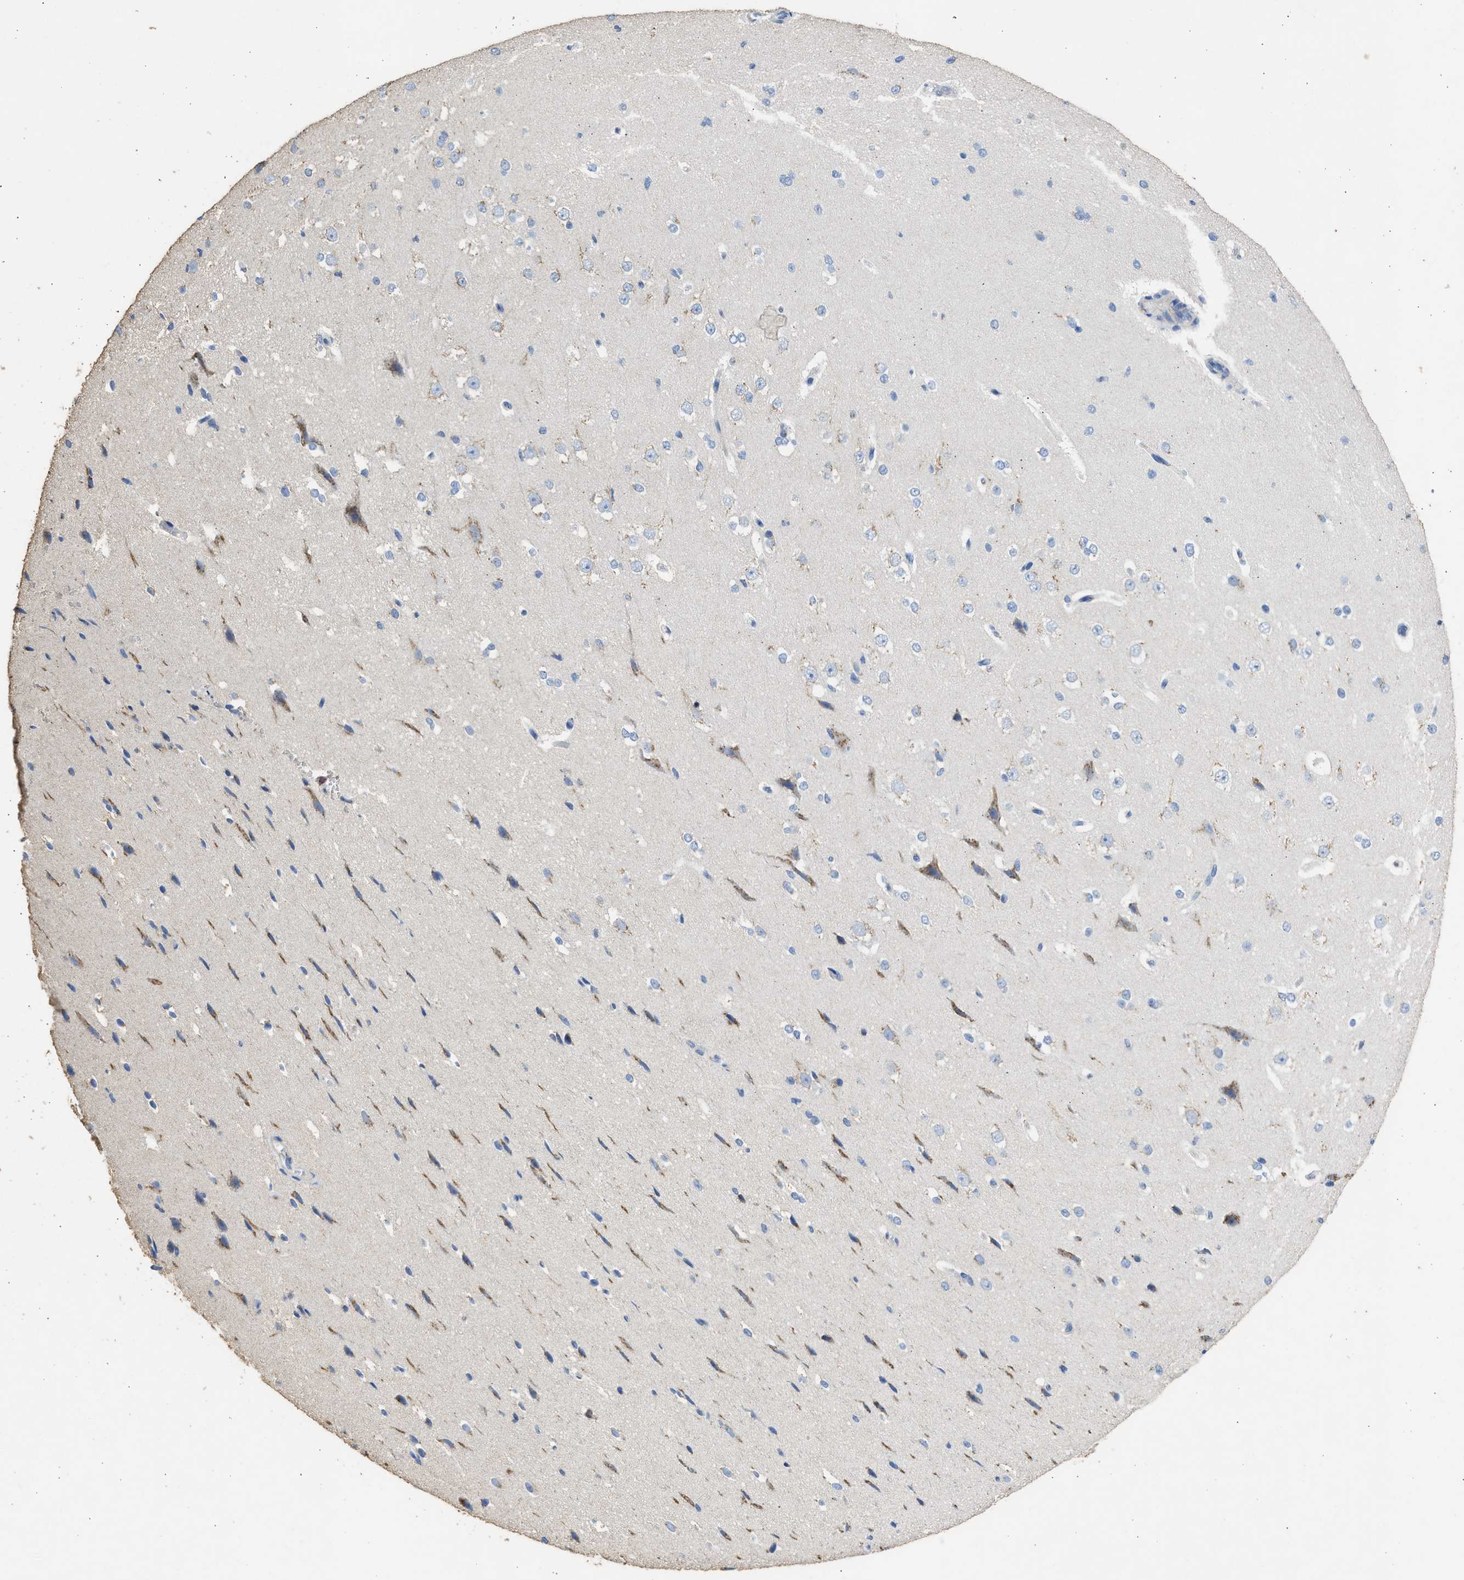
{"staining": {"intensity": "negative", "quantity": "none", "location": "none"}, "tissue": "cerebral cortex", "cell_type": "Endothelial cells", "image_type": "normal", "snomed": [{"axis": "morphology", "description": "Normal tissue, NOS"}, {"axis": "morphology", "description": "Developmental malformation"}, {"axis": "topography", "description": "Cerebral cortex"}], "caption": "High magnification brightfield microscopy of normal cerebral cortex stained with DAB (brown) and counterstained with hematoxylin (blue): endothelial cells show no significant positivity.", "gene": "IPO8", "patient": {"sex": "female", "age": 30}}